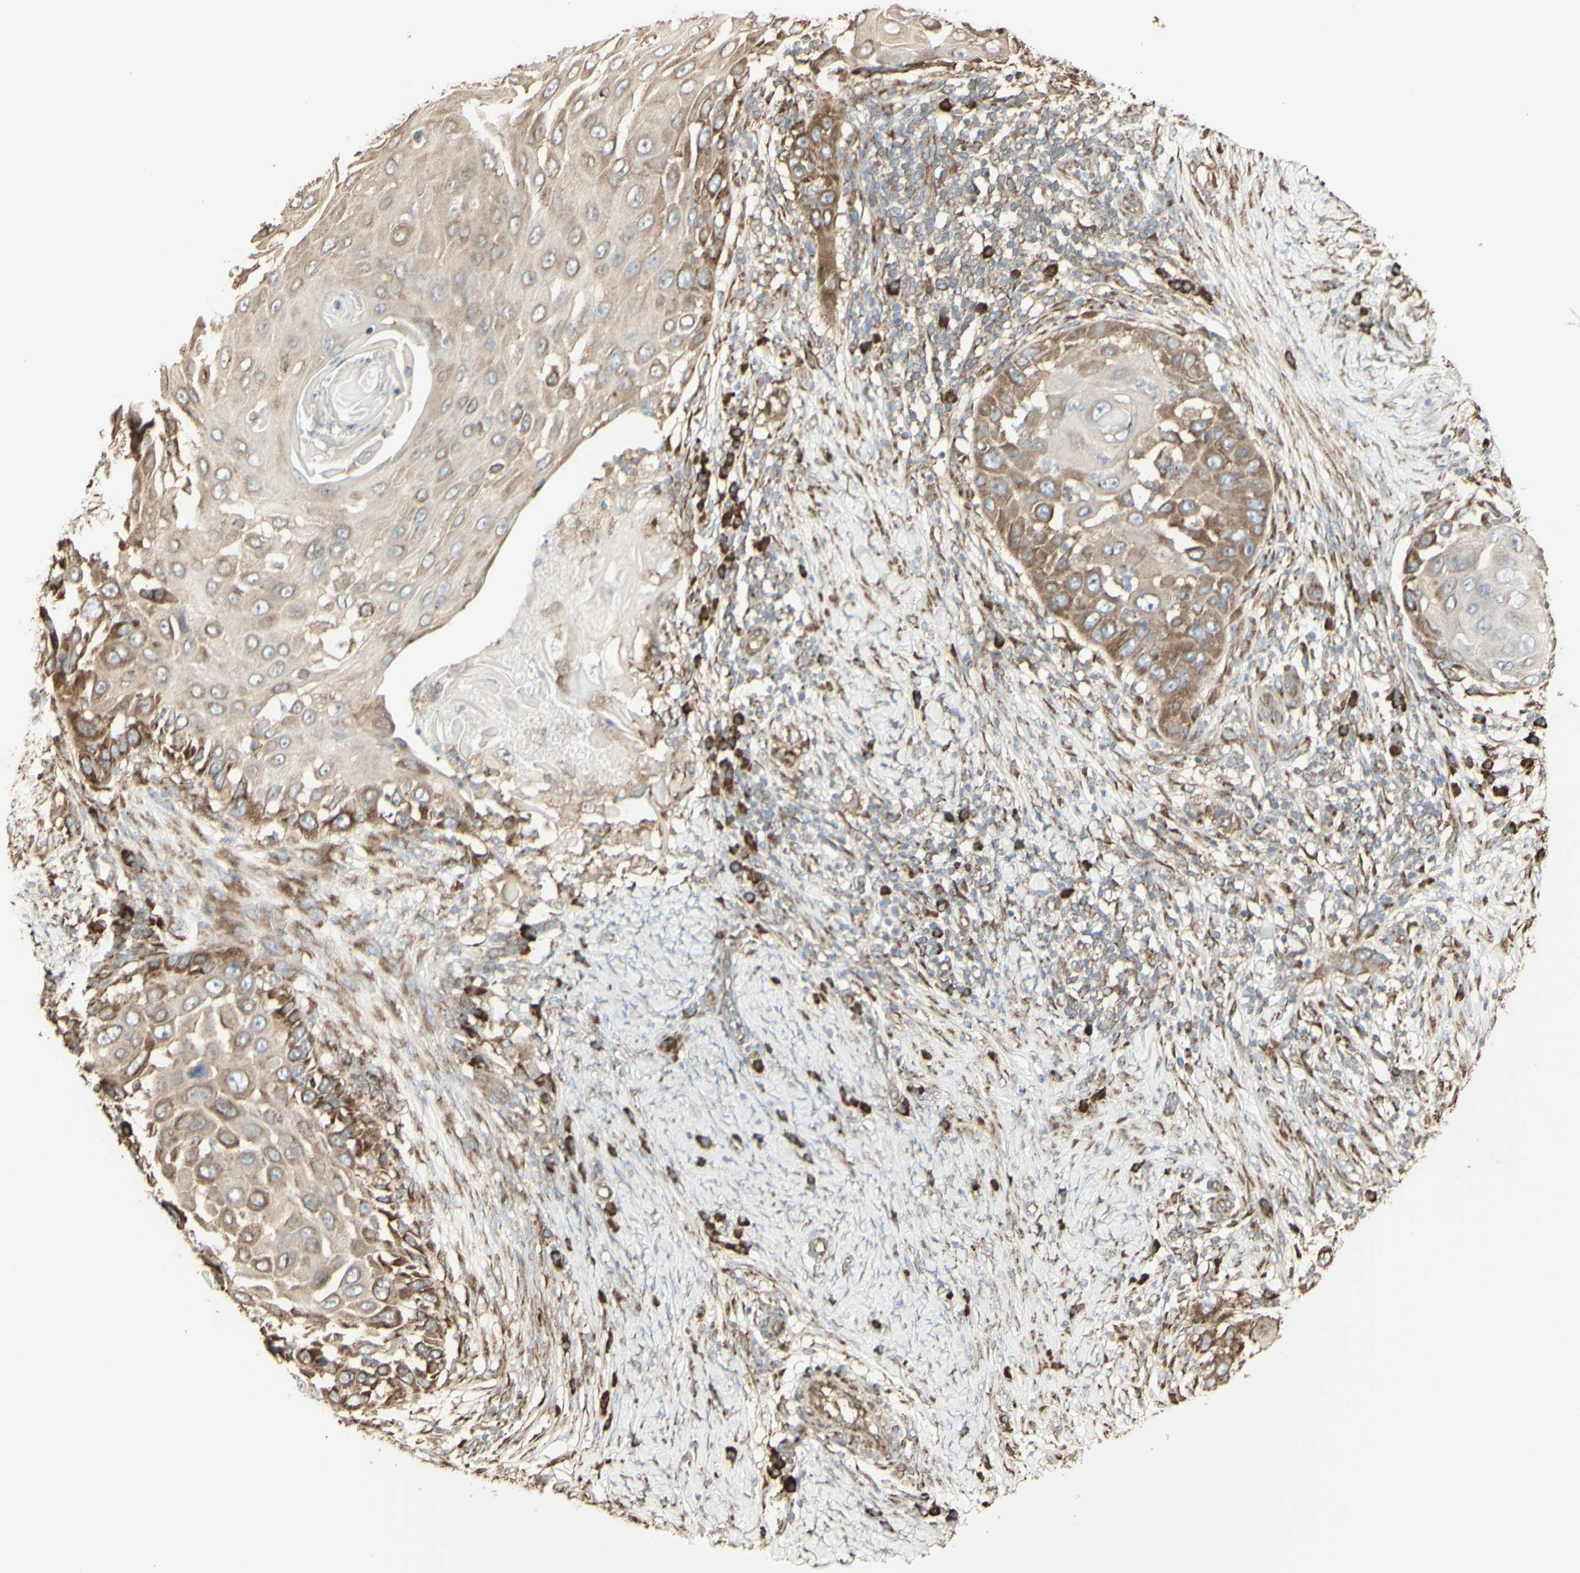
{"staining": {"intensity": "moderate", "quantity": ">75%", "location": "cytoplasmic/membranous"}, "tissue": "skin cancer", "cell_type": "Tumor cells", "image_type": "cancer", "snomed": [{"axis": "morphology", "description": "Squamous cell carcinoma, NOS"}, {"axis": "topography", "description": "Skin"}], "caption": "Immunohistochemistry (IHC) (DAB) staining of human skin cancer (squamous cell carcinoma) demonstrates moderate cytoplasmic/membranous protein expression in approximately >75% of tumor cells.", "gene": "EEF1B2", "patient": {"sex": "female", "age": 44}}